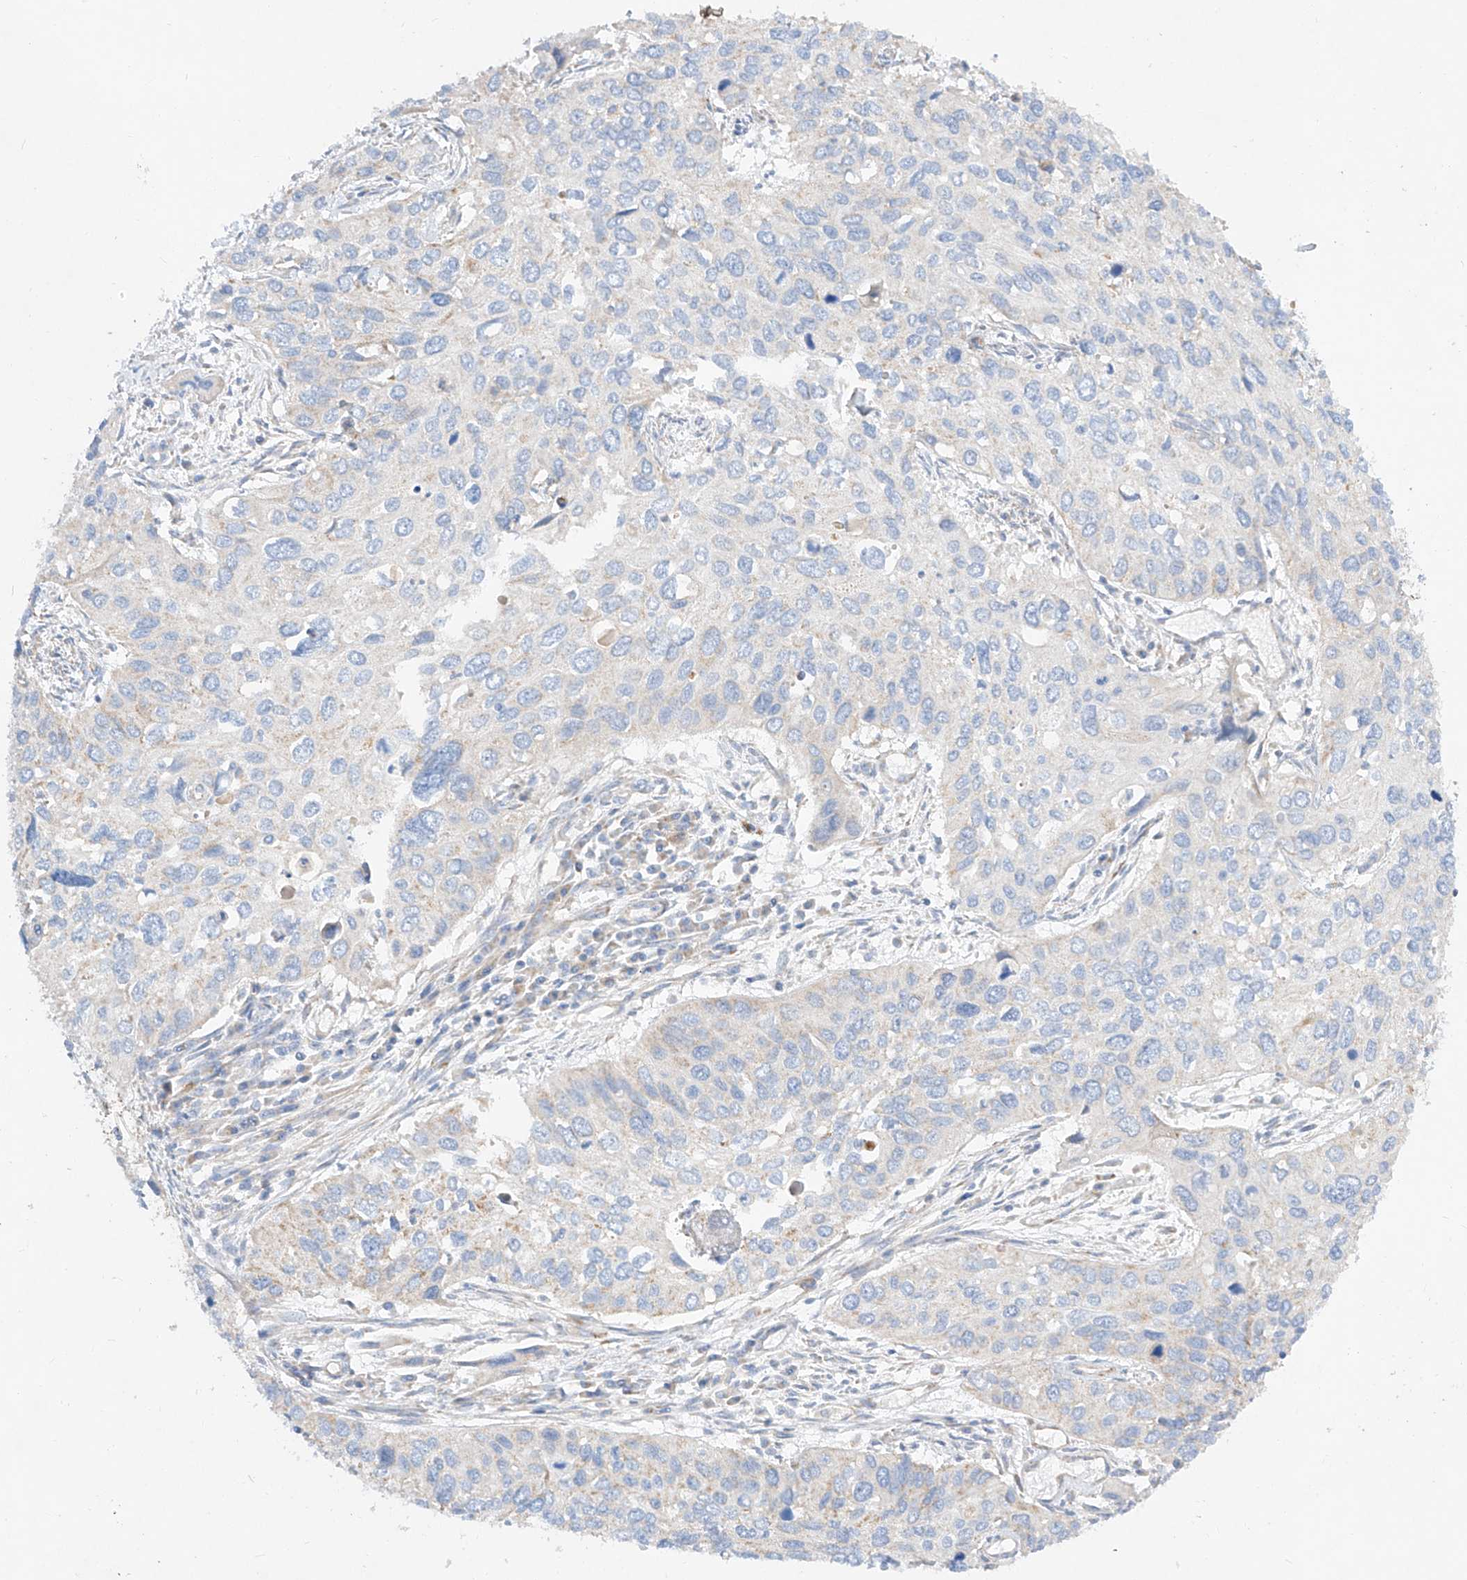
{"staining": {"intensity": "weak", "quantity": "<25%", "location": "cytoplasmic/membranous"}, "tissue": "cervical cancer", "cell_type": "Tumor cells", "image_type": "cancer", "snomed": [{"axis": "morphology", "description": "Squamous cell carcinoma, NOS"}, {"axis": "topography", "description": "Cervix"}], "caption": "Immunohistochemistry (IHC) of squamous cell carcinoma (cervical) demonstrates no positivity in tumor cells.", "gene": "CST9", "patient": {"sex": "female", "age": 55}}